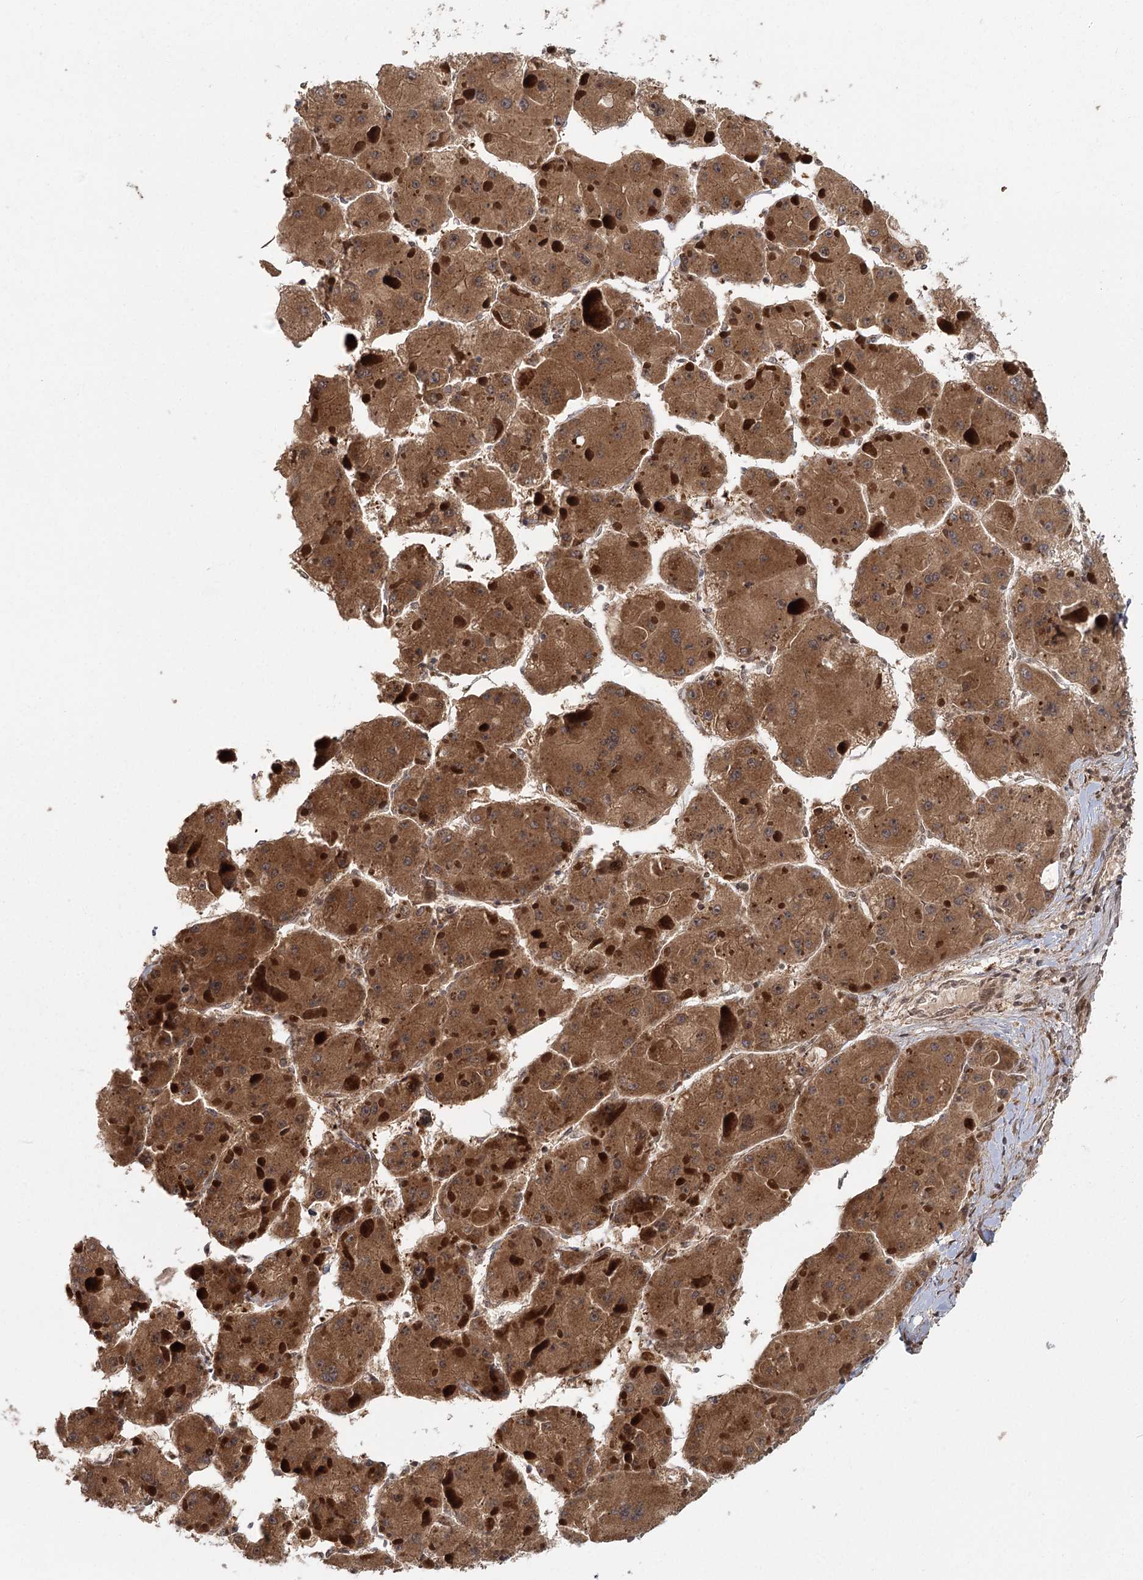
{"staining": {"intensity": "moderate", "quantity": ">75%", "location": "cytoplasmic/membranous"}, "tissue": "liver cancer", "cell_type": "Tumor cells", "image_type": "cancer", "snomed": [{"axis": "morphology", "description": "Carcinoma, Hepatocellular, NOS"}, {"axis": "topography", "description": "Liver"}], "caption": "Approximately >75% of tumor cells in liver cancer demonstrate moderate cytoplasmic/membranous protein positivity as visualized by brown immunohistochemical staining.", "gene": "RAPGEF6", "patient": {"sex": "female", "age": 73}}